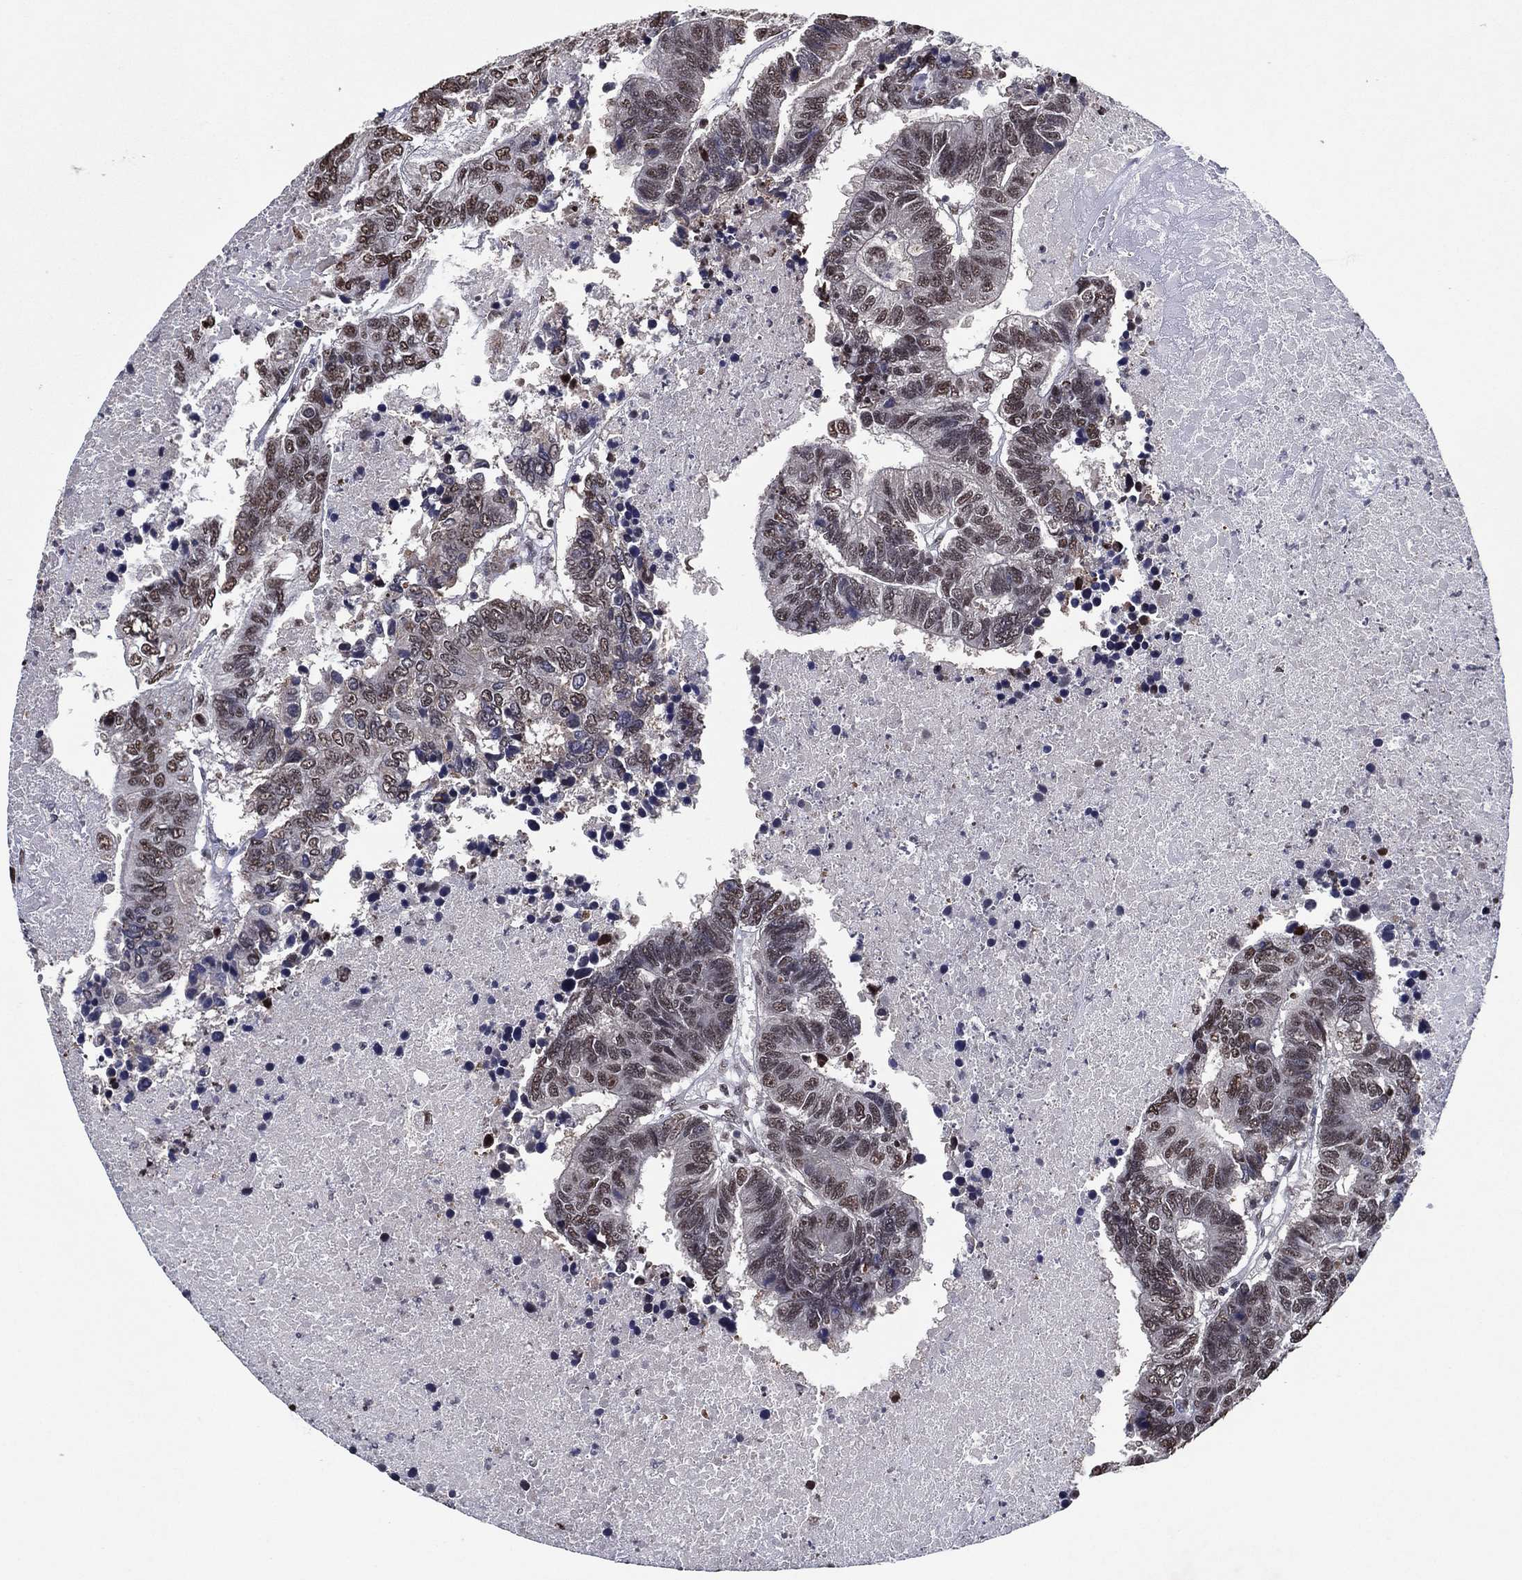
{"staining": {"intensity": "moderate", "quantity": "<25%", "location": "nuclear"}, "tissue": "colorectal cancer", "cell_type": "Tumor cells", "image_type": "cancer", "snomed": [{"axis": "morphology", "description": "Adenocarcinoma, NOS"}, {"axis": "topography", "description": "Colon"}], "caption": "Protein analysis of colorectal cancer tissue demonstrates moderate nuclear expression in about <25% of tumor cells. Using DAB (3,3'-diaminobenzidine) (brown) and hematoxylin (blue) stains, captured at high magnification using brightfield microscopy.", "gene": "ZBTB42", "patient": {"sex": "female", "age": 48}}